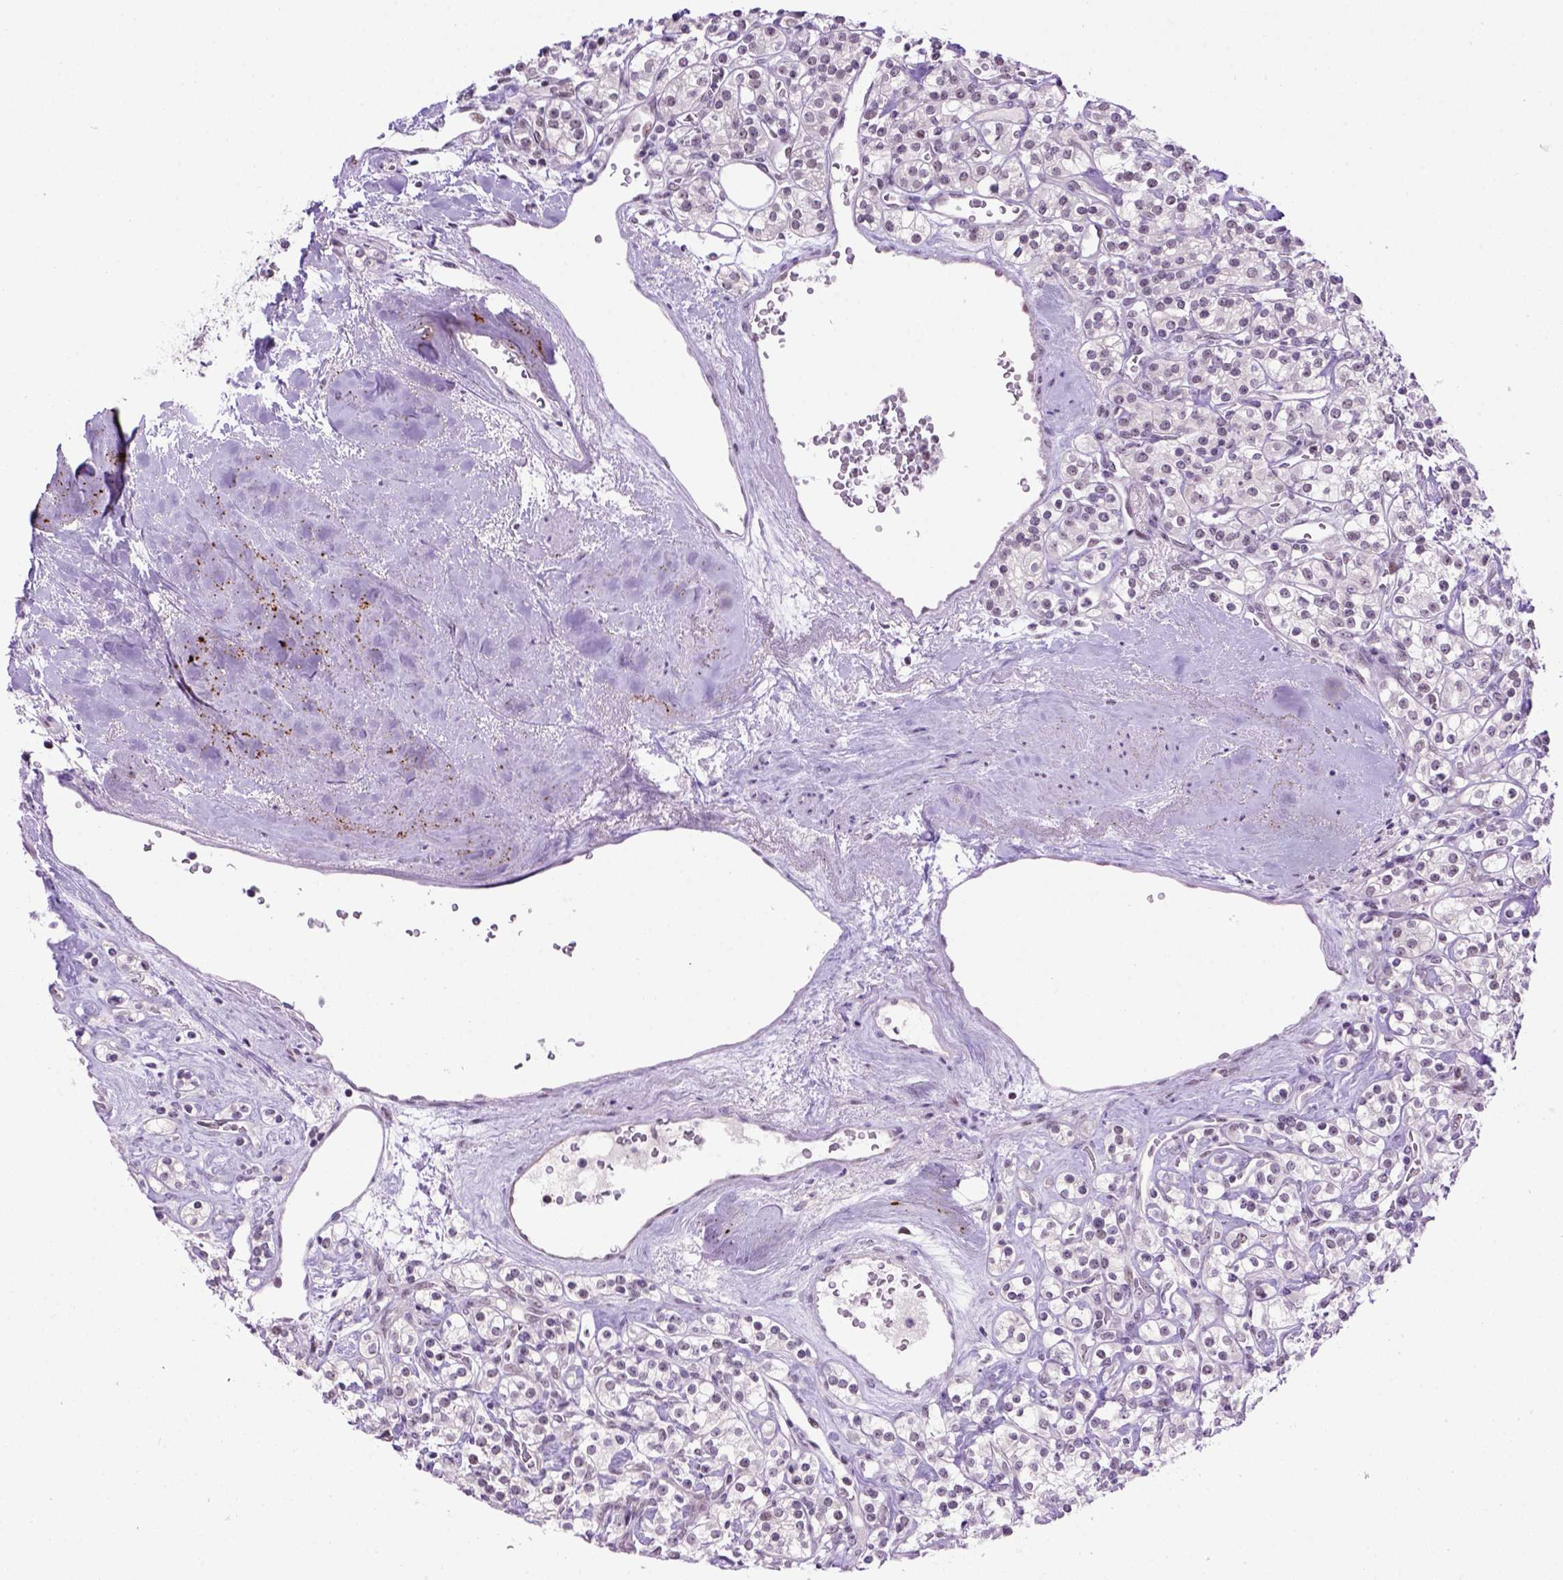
{"staining": {"intensity": "weak", "quantity": "<25%", "location": "nuclear"}, "tissue": "renal cancer", "cell_type": "Tumor cells", "image_type": "cancer", "snomed": [{"axis": "morphology", "description": "Adenocarcinoma, NOS"}, {"axis": "topography", "description": "Kidney"}], "caption": "The photomicrograph reveals no staining of tumor cells in renal cancer.", "gene": "TBPL1", "patient": {"sex": "male", "age": 77}}